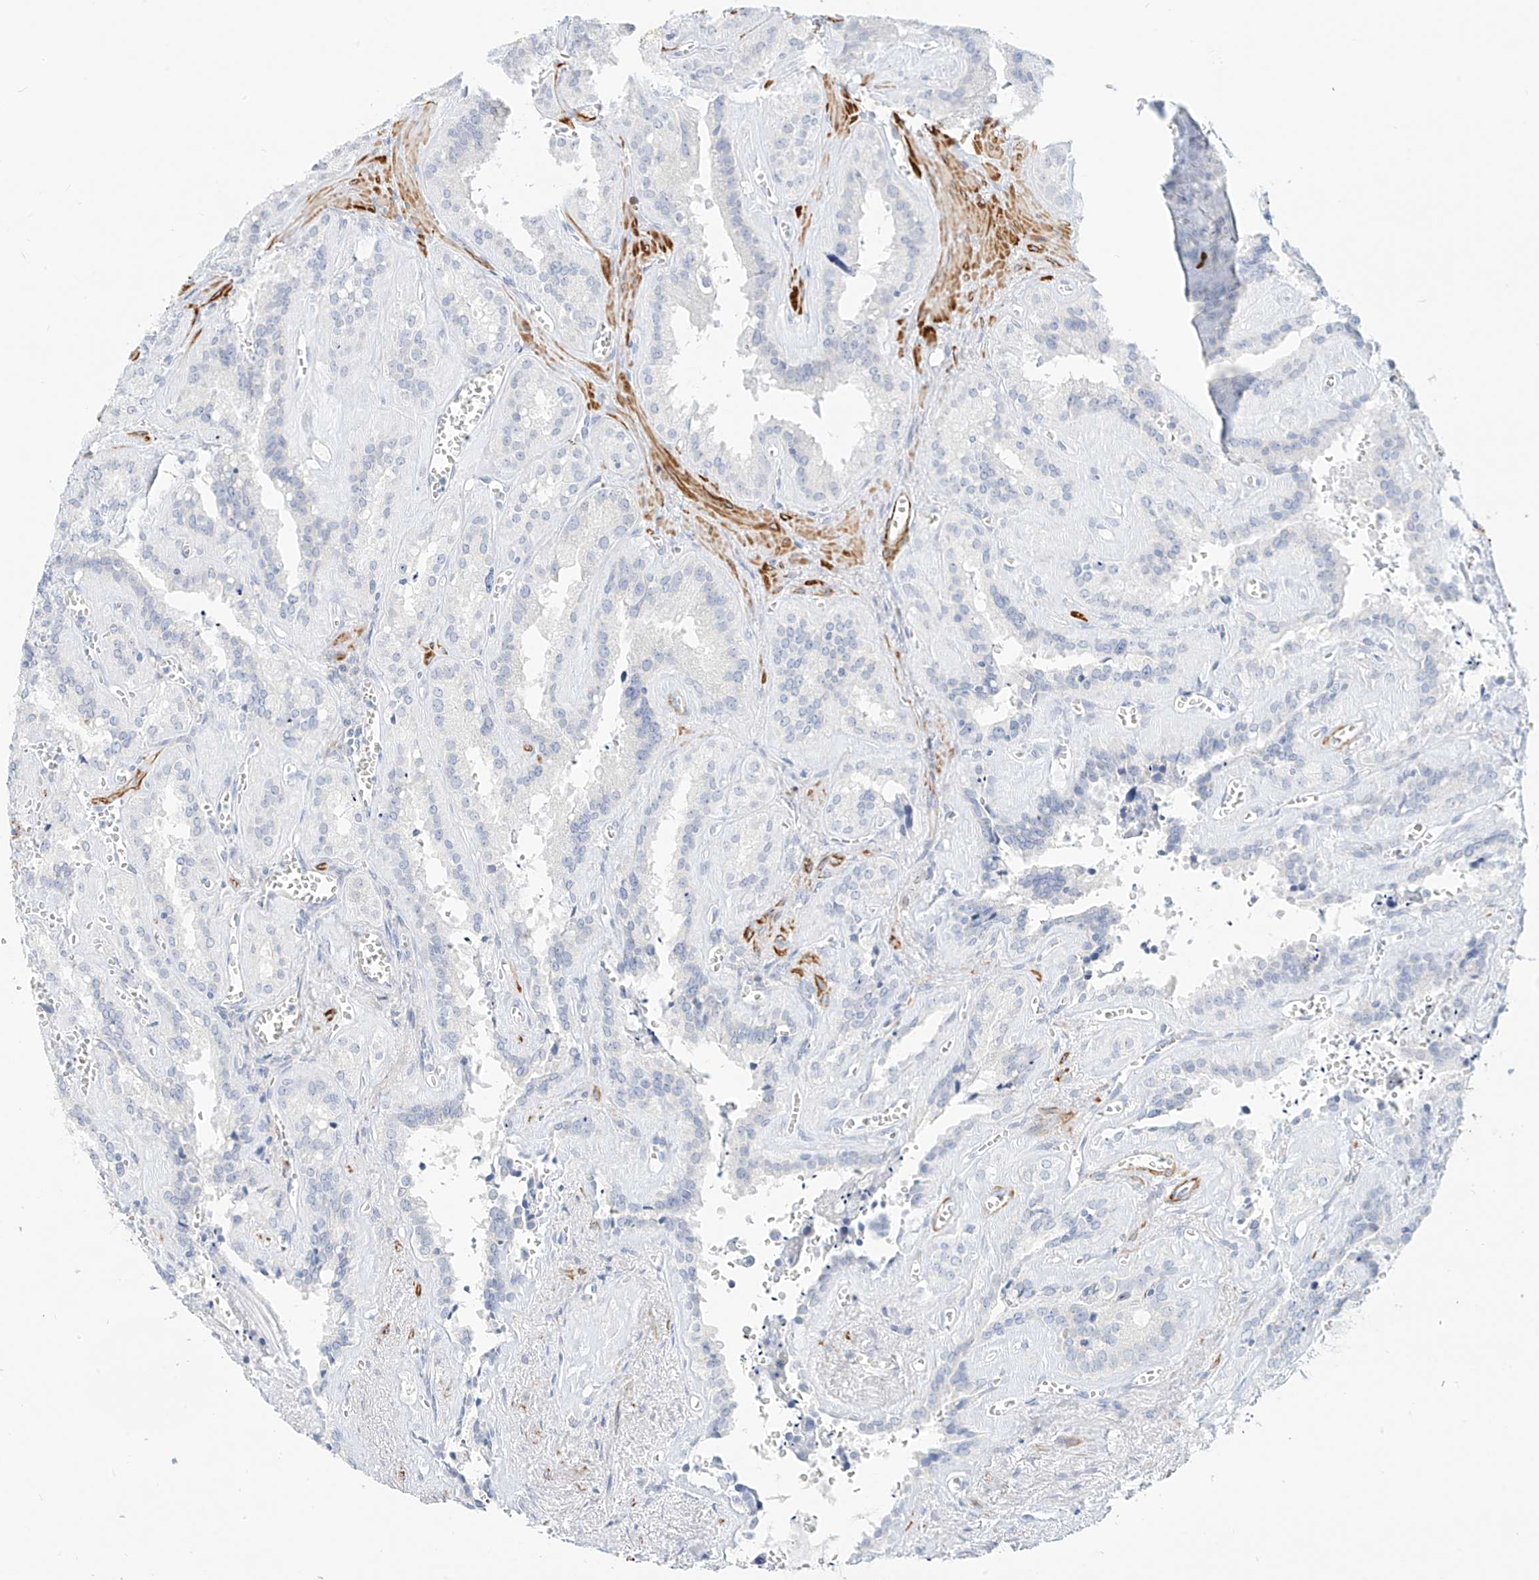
{"staining": {"intensity": "negative", "quantity": "none", "location": "none"}, "tissue": "seminal vesicle", "cell_type": "Glandular cells", "image_type": "normal", "snomed": [{"axis": "morphology", "description": "Normal tissue, NOS"}, {"axis": "topography", "description": "Prostate"}, {"axis": "topography", "description": "Seminal veicle"}], "caption": "IHC micrograph of normal human seminal vesicle stained for a protein (brown), which demonstrates no staining in glandular cells. The staining is performed using DAB (3,3'-diaminobenzidine) brown chromogen with nuclei counter-stained in using hematoxylin.", "gene": "ST3GAL5", "patient": {"sex": "male", "age": 59}}